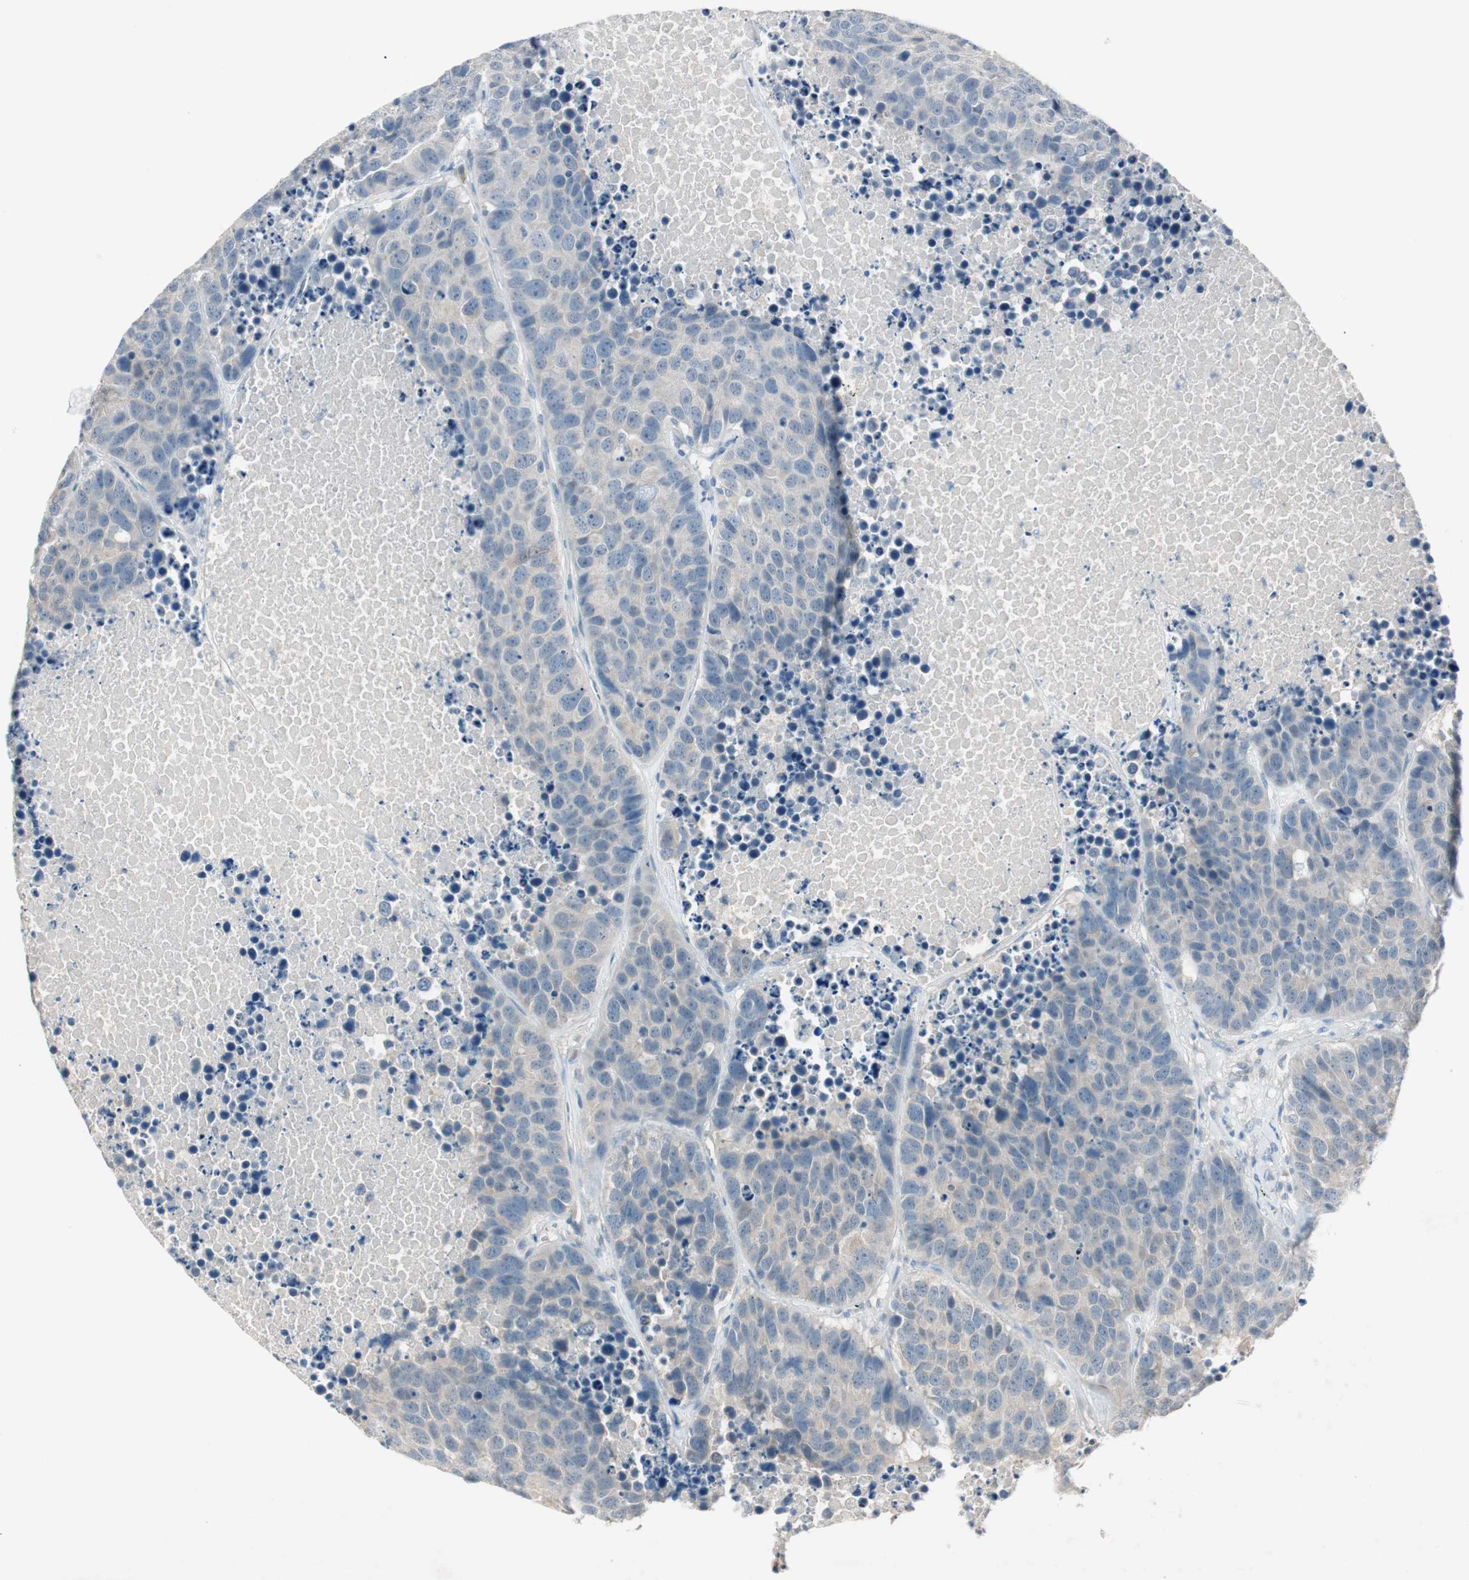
{"staining": {"intensity": "negative", "quantity": "none", "location": "none"}, "tissue": "carcinoid", "cell_type": "Tumor cells", "image_type": "cancer", "snomed": [{"axis": "morphology", "description": "Carcinoid, malignant, NOS"}, {"axis": "topography", "description": "Lung"}], "caption": "Tumor cells show no significant protein positivity in carcinoid.", "gene": "KHK", "patient": {"sex": "male", "age": 60}}